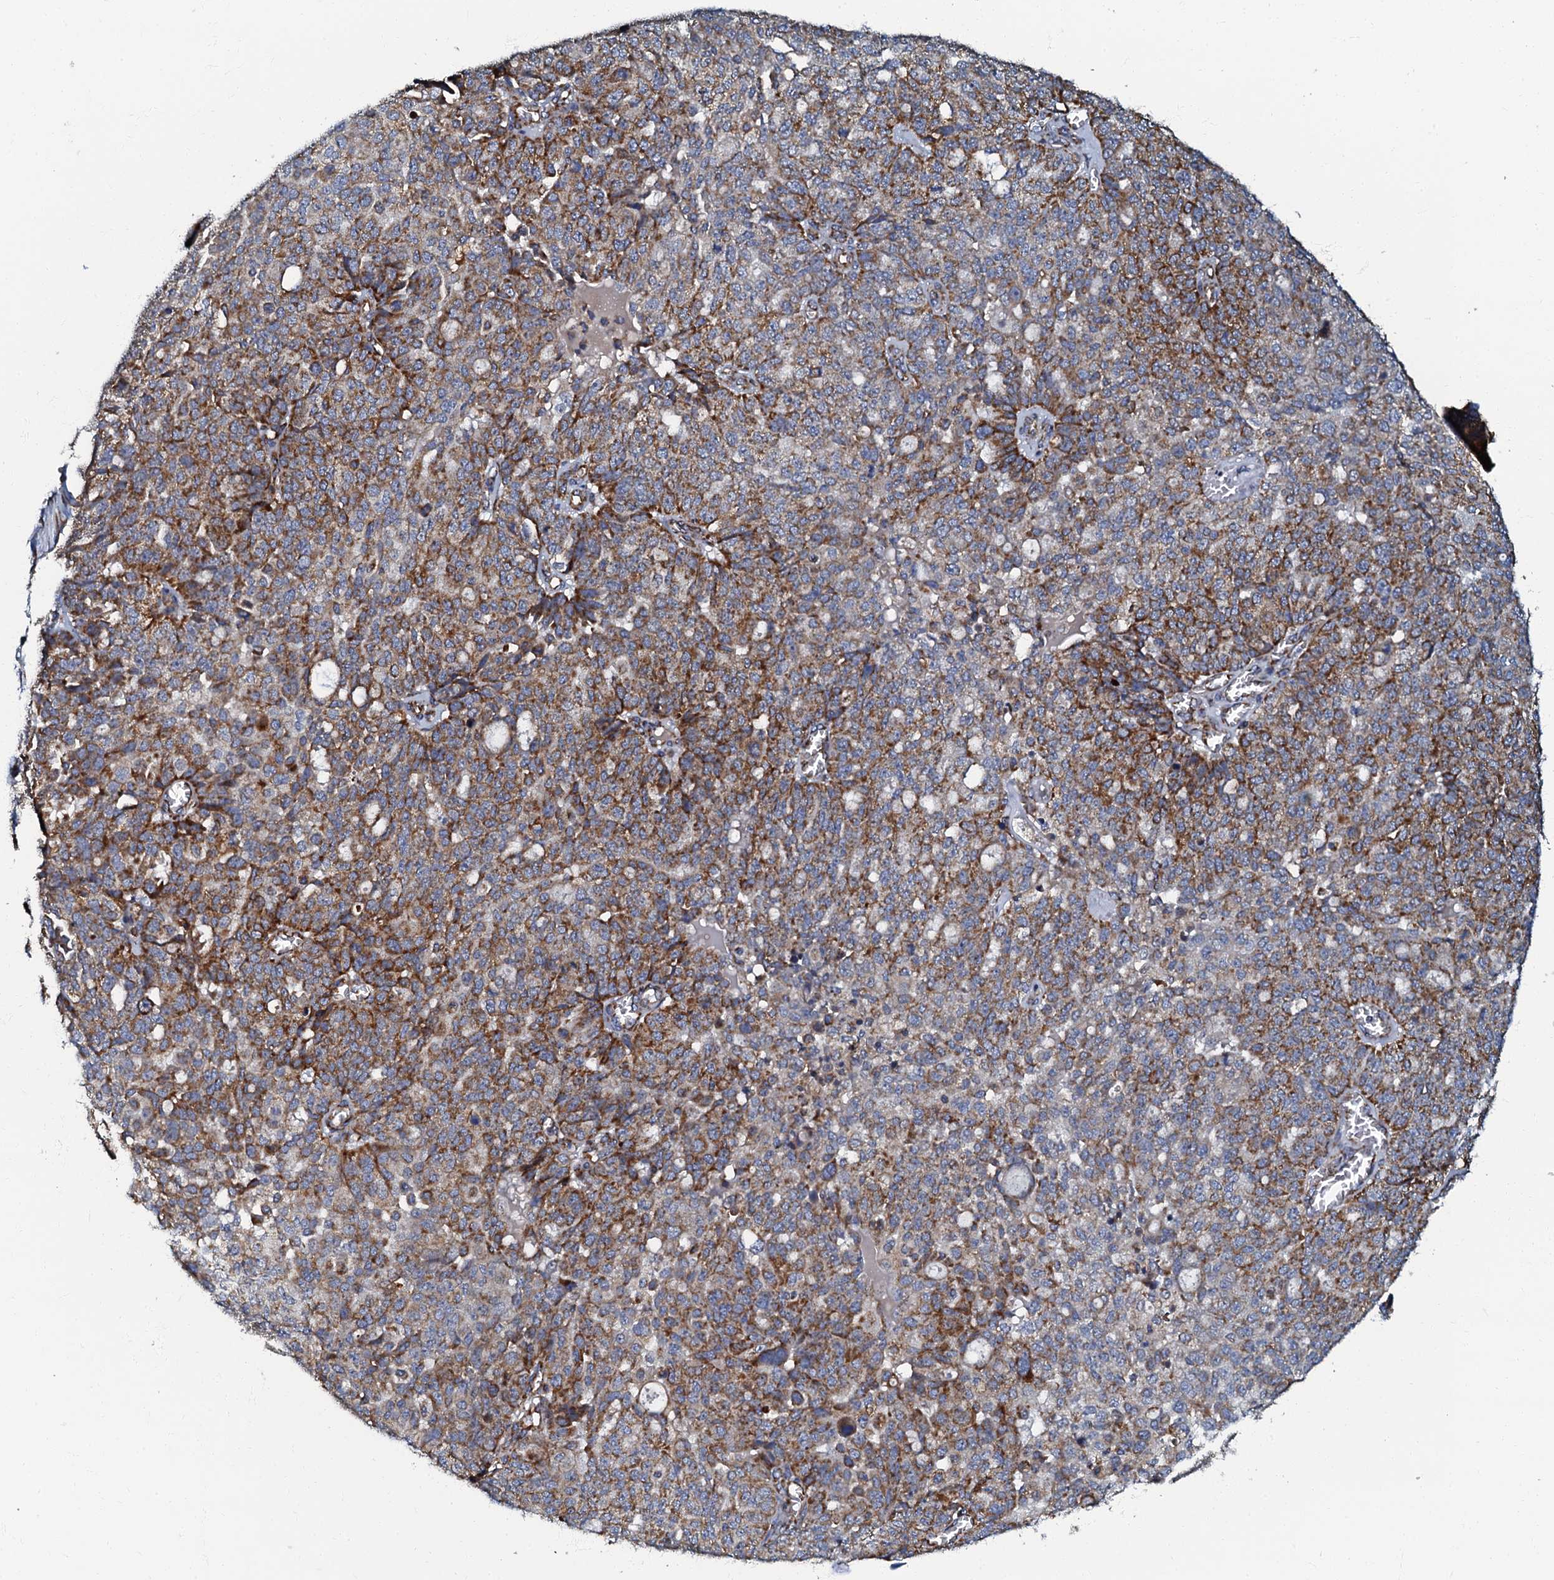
{"staining": {"intensity": "moderate", "quantity": ">75%", "location": "cytoplasmic/membranous"}, "tissue": "ovarian cancer", "cell_type": "Tumor cells", "image_type": "cancer", "snomed": [{"axis": "morphology", "description": "Cystadenocarcinoma, serous, NOS"}, {"axis": "topography", "description": "Soft tissue"}, {"axis": "topography", "description": "Ovary"}], "caption": "Immunohistochemical staining of human ovarian cancer demonstrates medium levels of moderate cytoplasmic/membranous protein staining in about >75% of tumor cells.", "gene": "NDUFA12", "patient": {"sex": "female", "age": 57}}